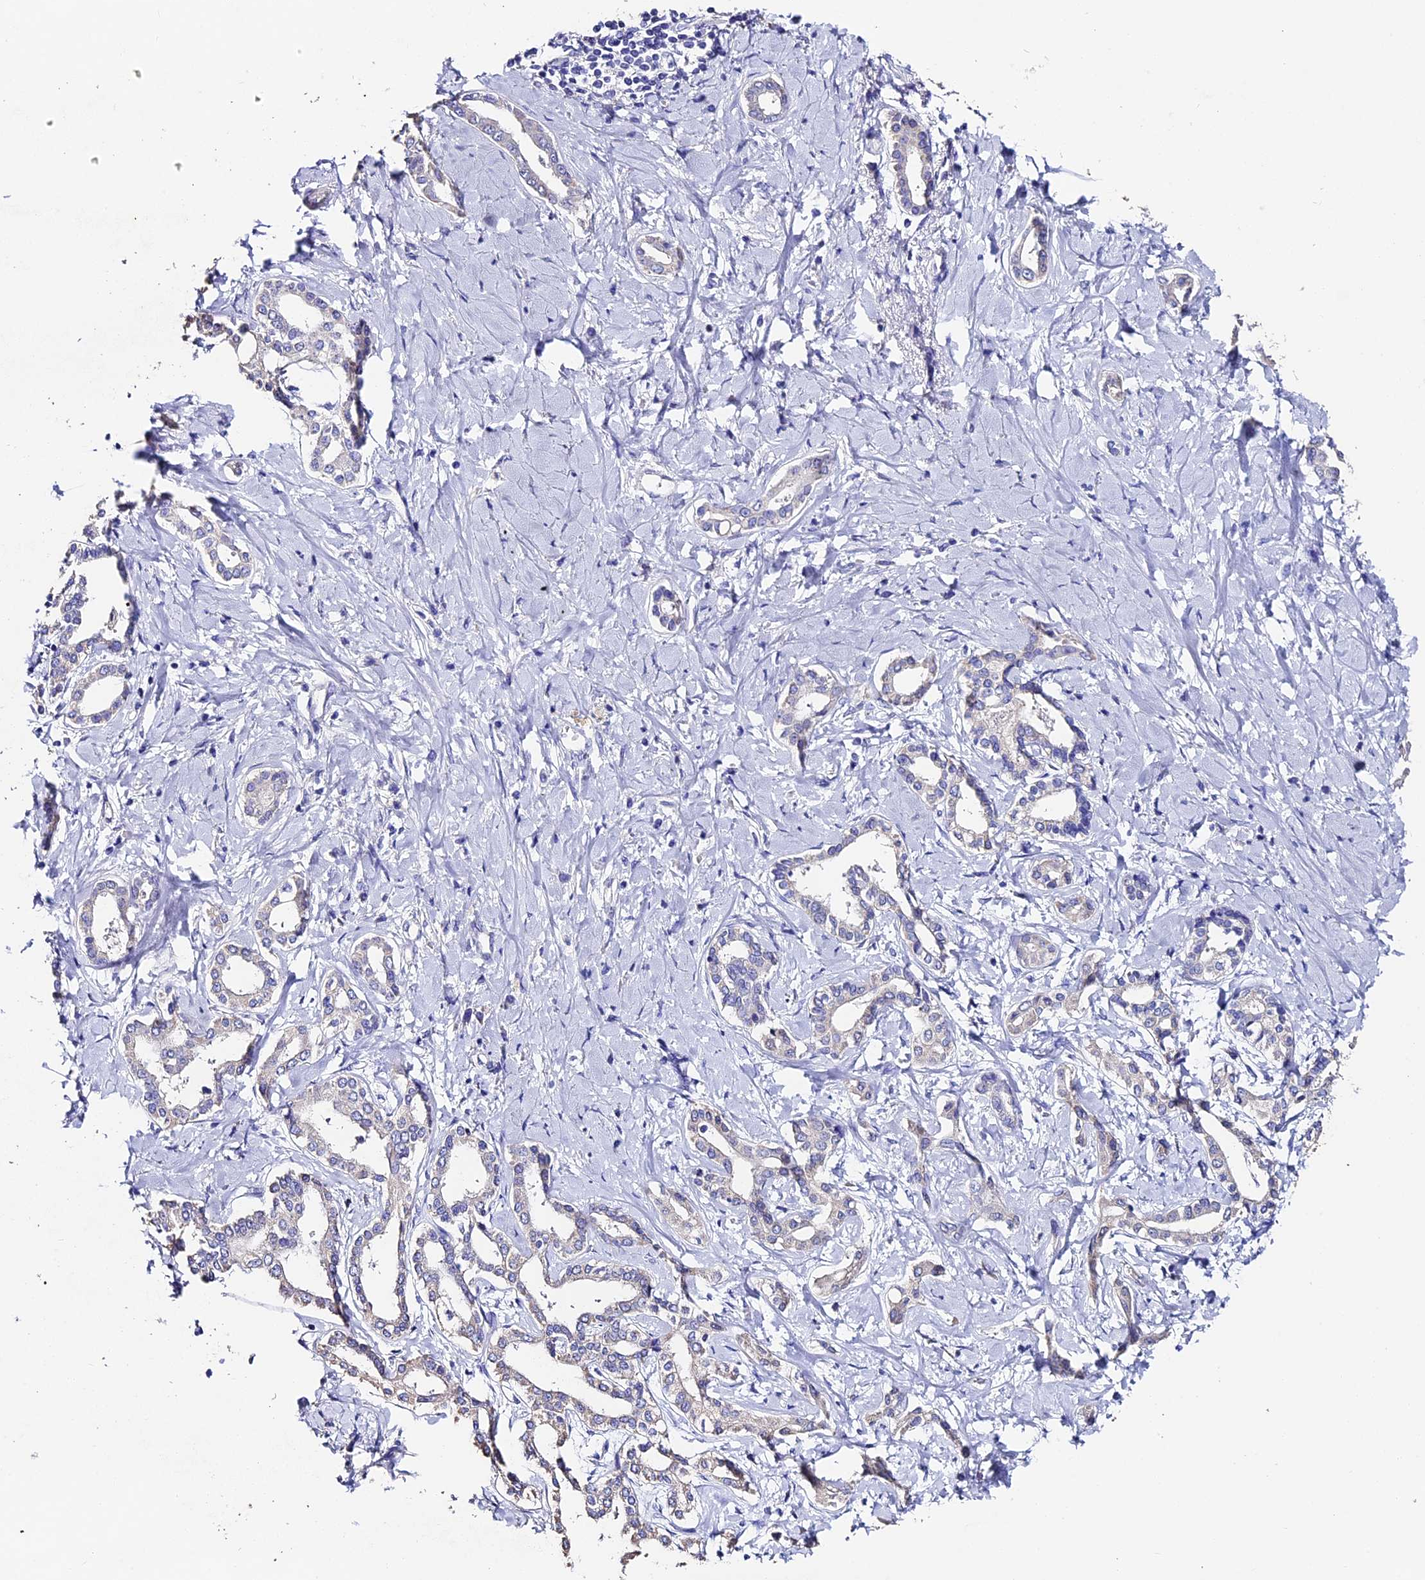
{"staining": {"intensity": "weak", "quantity": "<25%", "location": "cytoplasmic/membranous"}, "tissue": "liver cancer", "cell_type": "Tumor cells", "image_type": "cancer", "snomed": [{"axis": "morphology", "description": "Cholangiocarcinoma"}, {"axis": "topography", "description": "Liver"}], "caption": "Immunohistochemistry of liver cancer (cholangiocarcinoma) demonstrates no staining in tumor cells.", "gene": "FBXW9", "patient": {"sex": "female", "age": 77}}